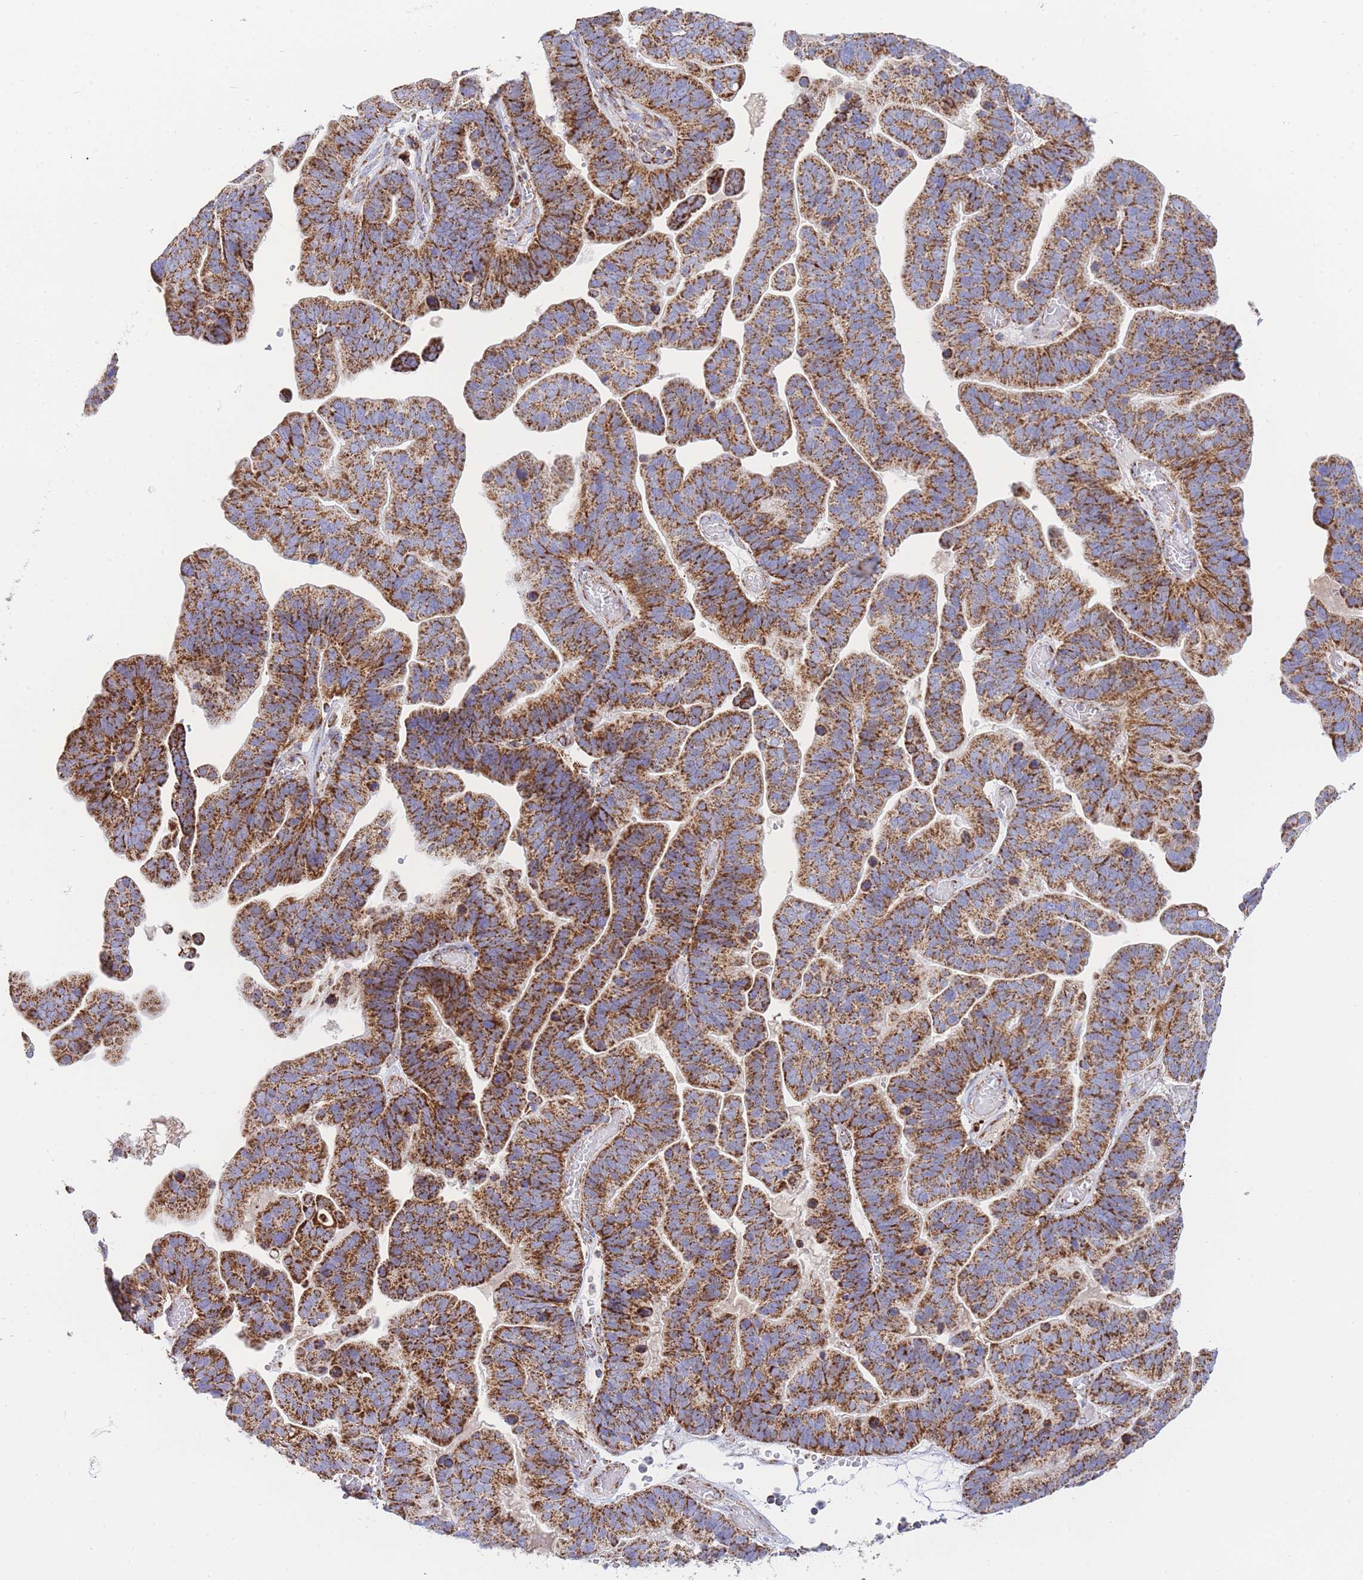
{"staining": {"intensity": "strong", "quantity": ">75%", "location": "cytoplasmic/membranous"}, "tissue": "ovarian cancer", "cell_type": "Tumor cells", "image_type": "cancer", "snomed": [{"axis": "morphology", "description": "Cystadenocarcinoma, serous, NOS"}, {"axis": "topography", "description": "Ovary"}], "caption": "Serous cystadenocarcinoma (ovarian) tissue exhibits strong cytoplasmic/membranous positivity in approximately >75% of tumor cells, visualized by immunohistochemistry.", "gene": "GSTM1", "patient": {"sex": "female", "age": 56}}